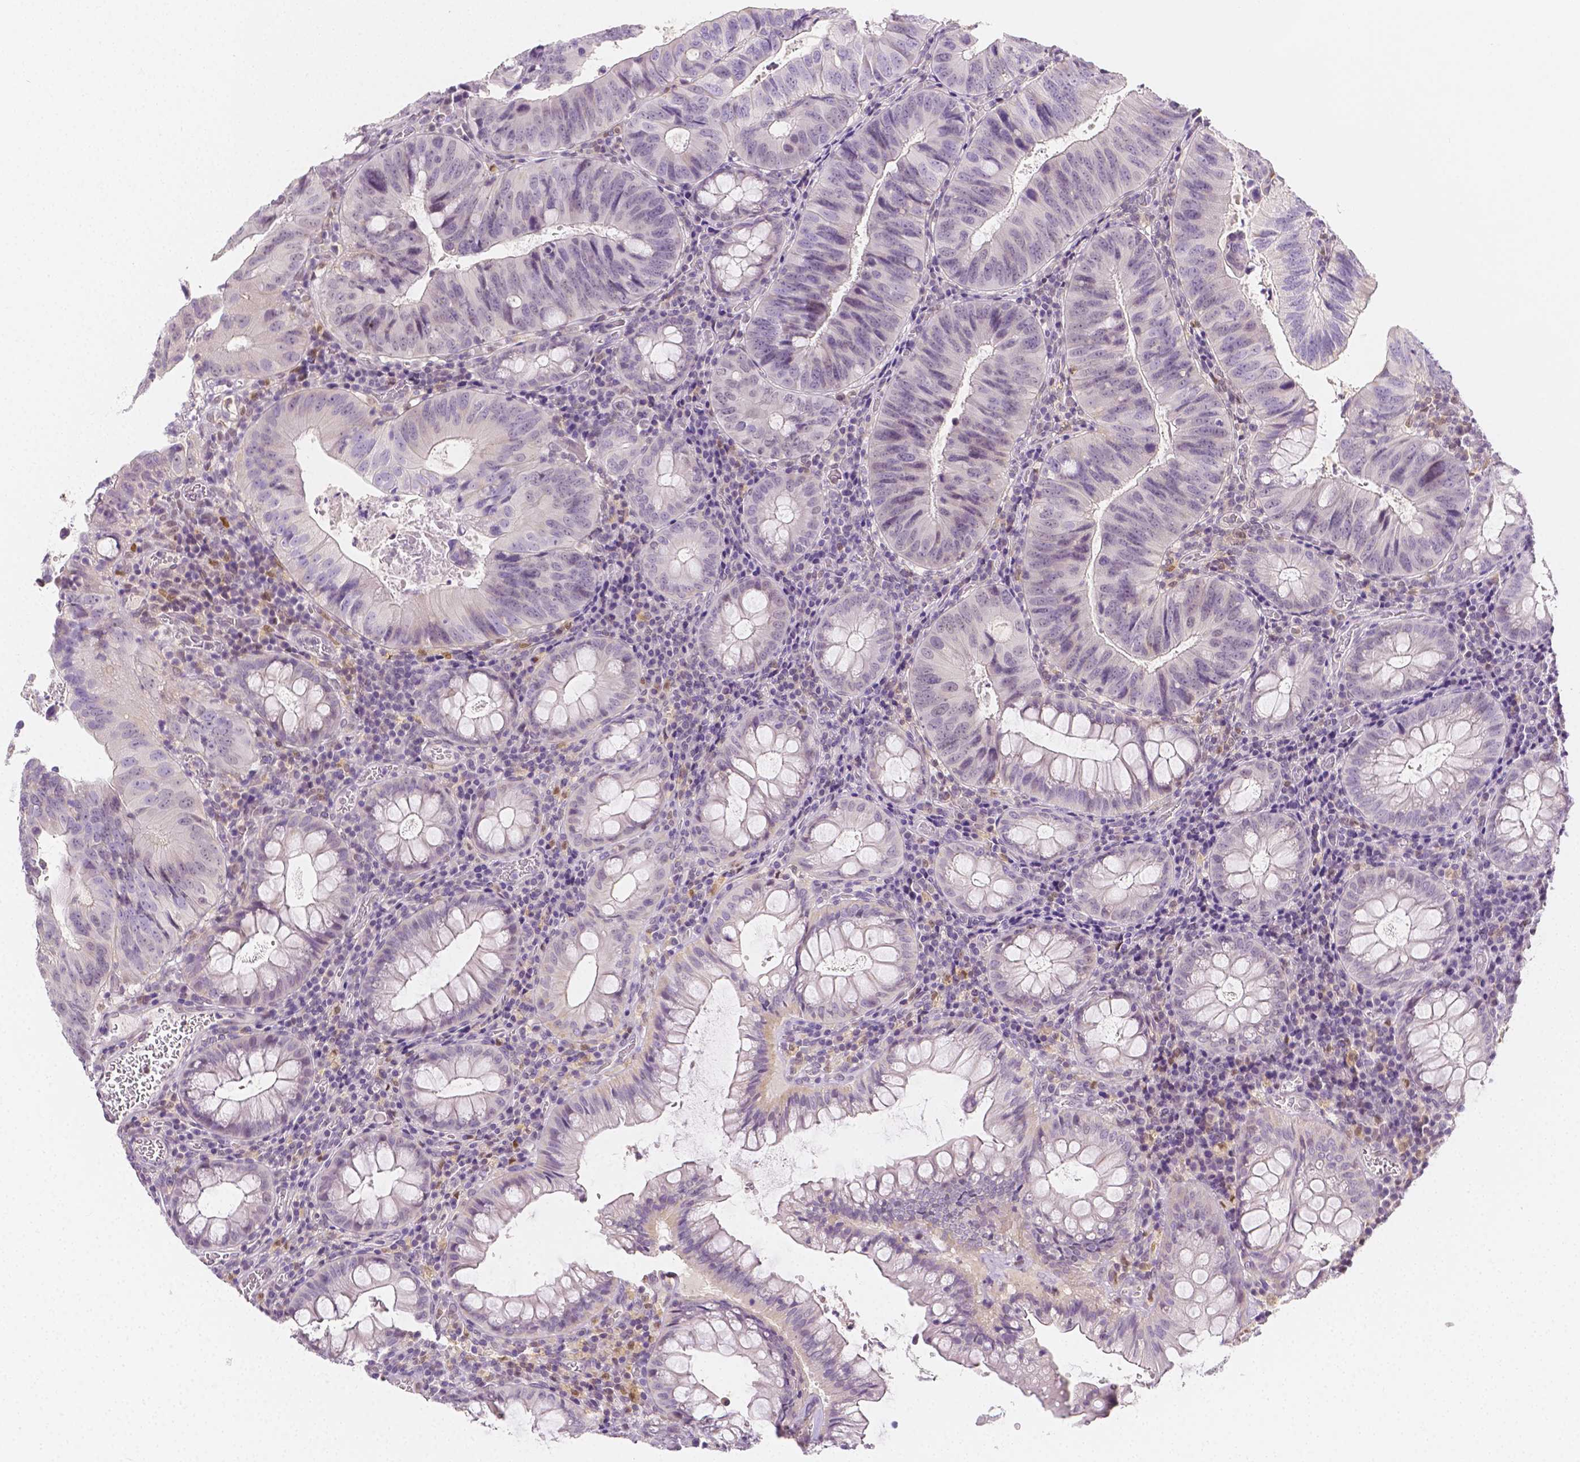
{"staining": {"intensity": "negative", "quantity": "none", "location": "none"}, "tissue": "colorectal cancer", "cell_type": "Tumor cells", "image_type": "cancer", "snomed": [{"axis": "morphology", "description": "Adenocarcinoma, NOS"}, {"axis": "topography", "description": "Colon"}], "caption": "A photomicrograph of human colorectal adenocarcinoma is negative for staining in tumor cells.", "gene": "SGTB", "patient": {"sex": "male", "age": 67}}